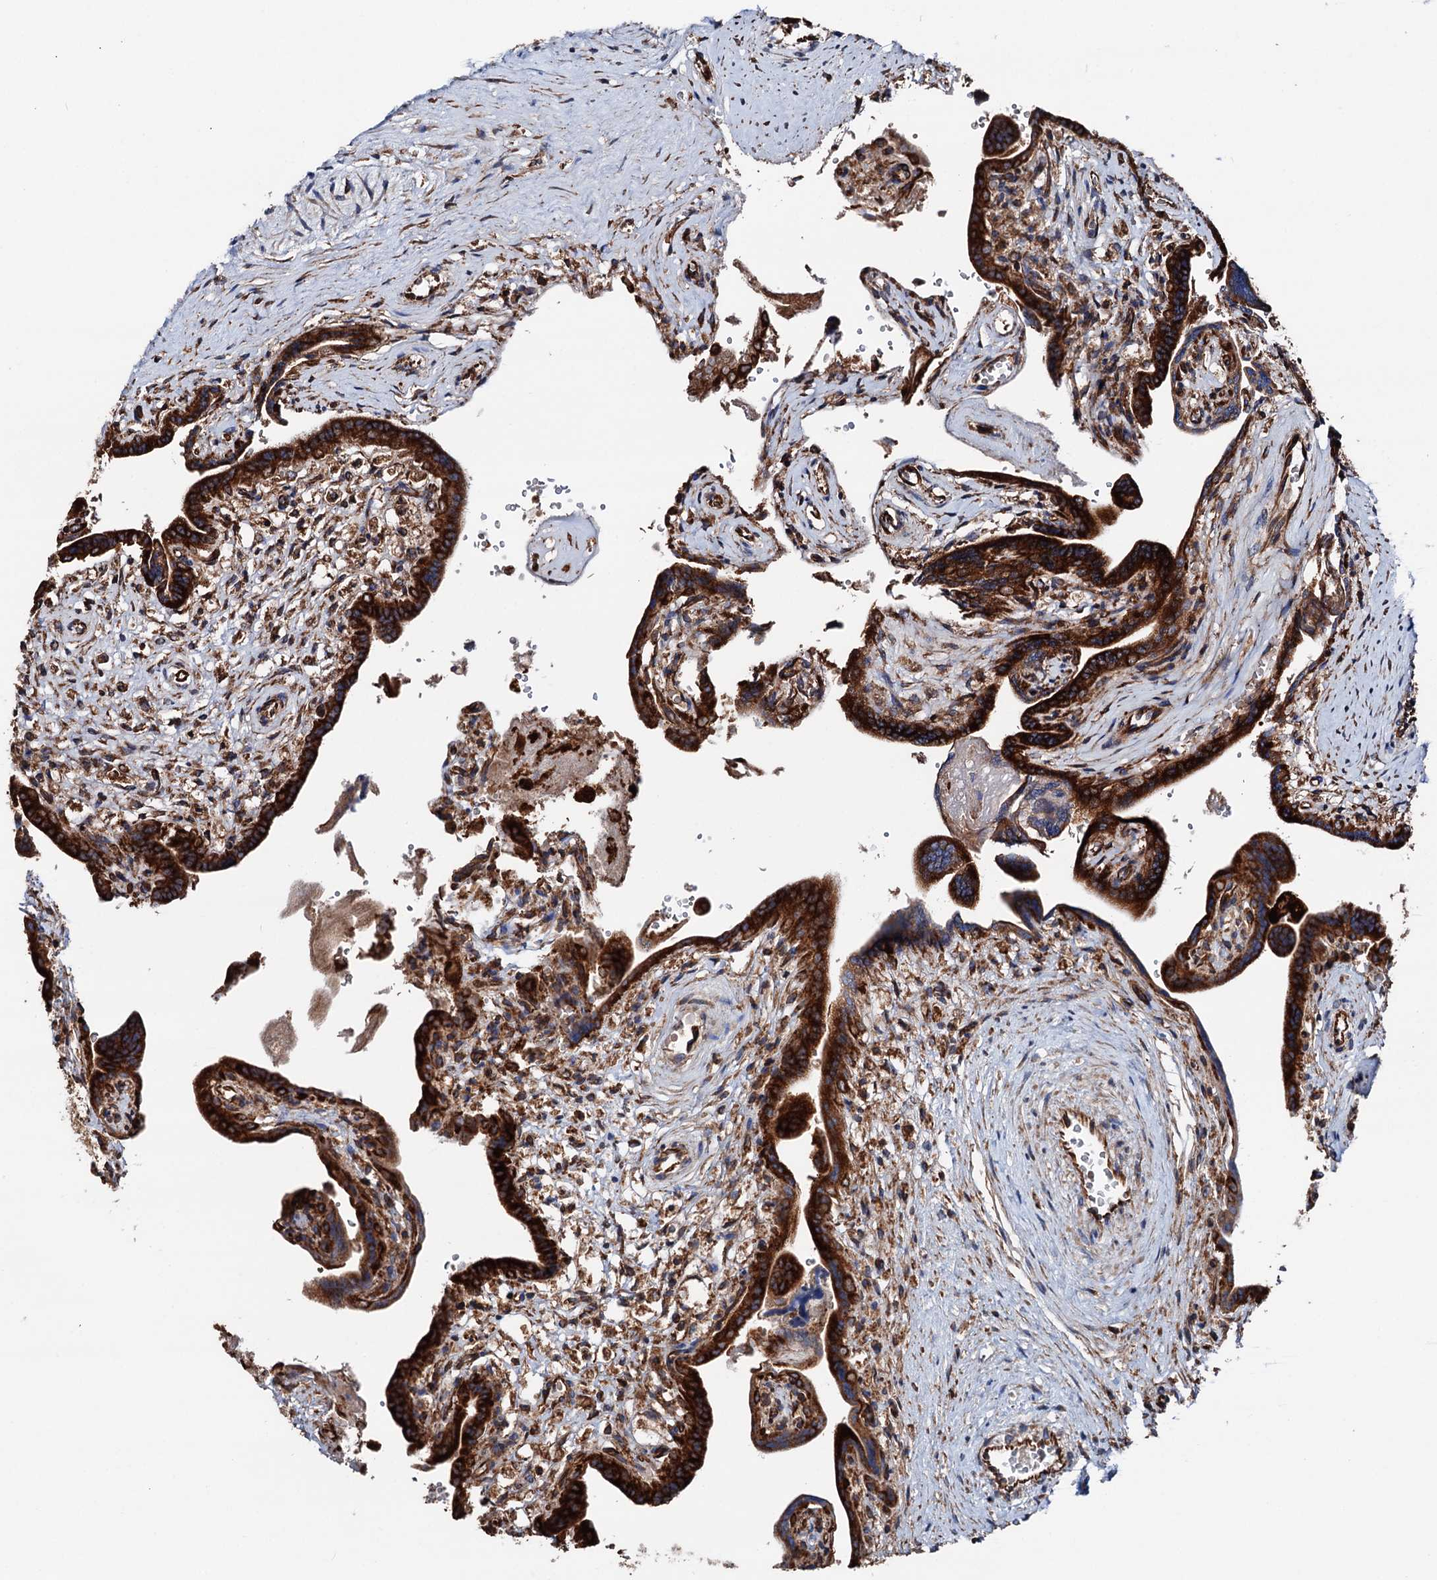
{"staining": {"intensity": "strong", "quantity": ">75%", "location": "cytoplasmic/membranous"}, "tissue": "placenta", "cell_type": "Trophoblastic cells", "image_type": "normal", "snomed": [{"axis": "morphology", "description": "Normal tissue, NOS"}, {"axis": "topography", "description": "Placenta"}], "caption": "Protein positivity by immunohistochemistry shows strong cytoplasmic/membranous staining in approximately >75% of trophoblastic cells in benign placenta.", "gene": "ERP29", "patient": {"sex": "female", "age": 37}}